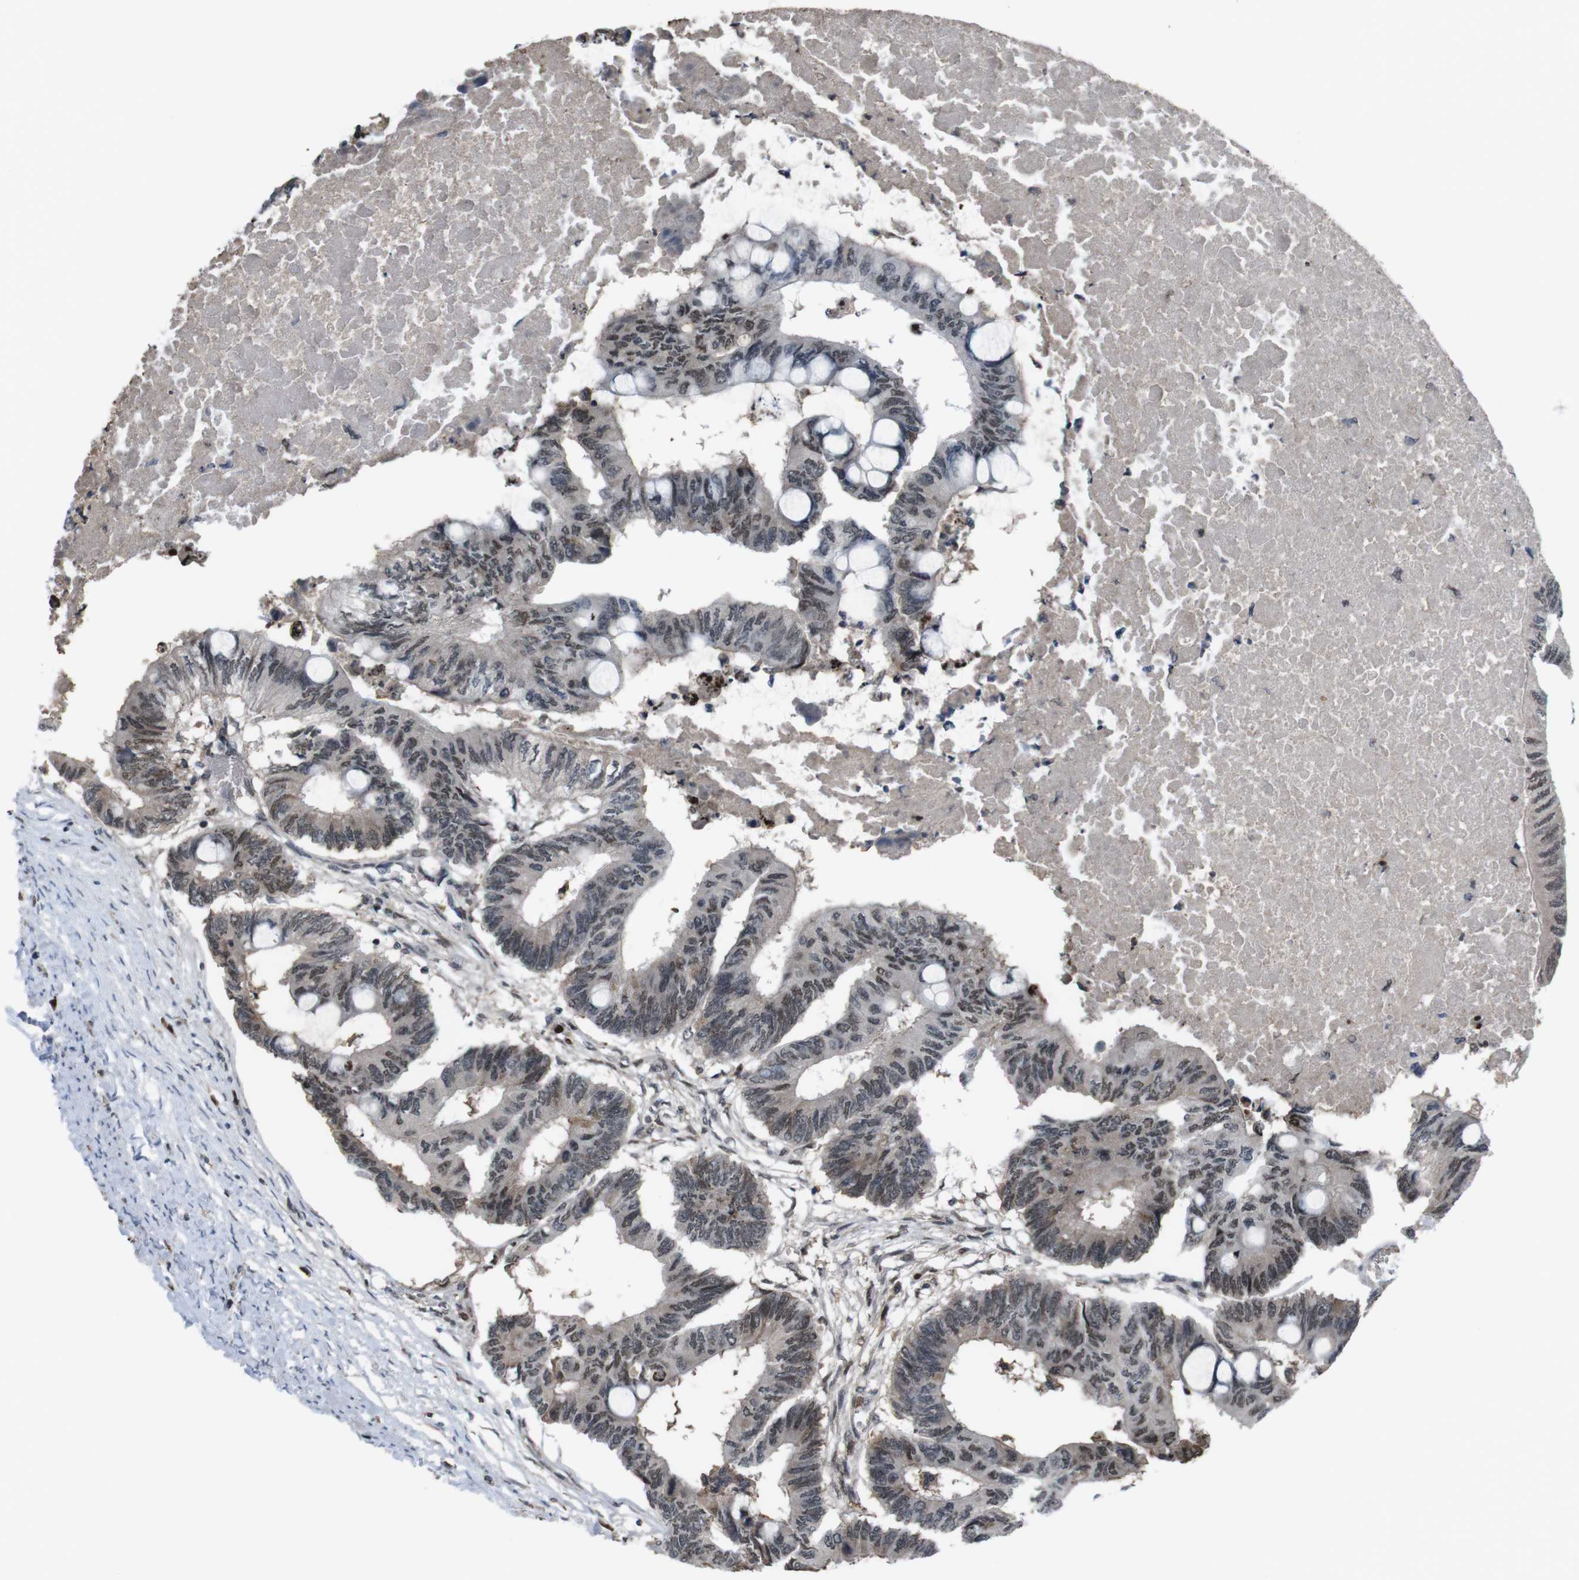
{"staining": {"intensity": "moderate", "quantity": "<25%", "location": "nuclear"}, "tissue": "colorectal cancer", "cell_type": "Tumor cells", "image_type": "cancer", "snomed": [{"axis": "morphology", "description": "Normal tissue, NOS"}, {"axis": "morphology", "description": "Adenocarcinoma, NOS"}, {"axis": "topography", "description": "Rectum"}, {"axis": "topography", "description": "Peripheral nerve tissue"}], "caption": "The micrograph reveals a brown stain indicating the presence of a protein in the nuclear of tumor cells in colorectal adenocarcinoma.", "gene": "SUB1", "patient": {"sex": "male", "age": 92}}